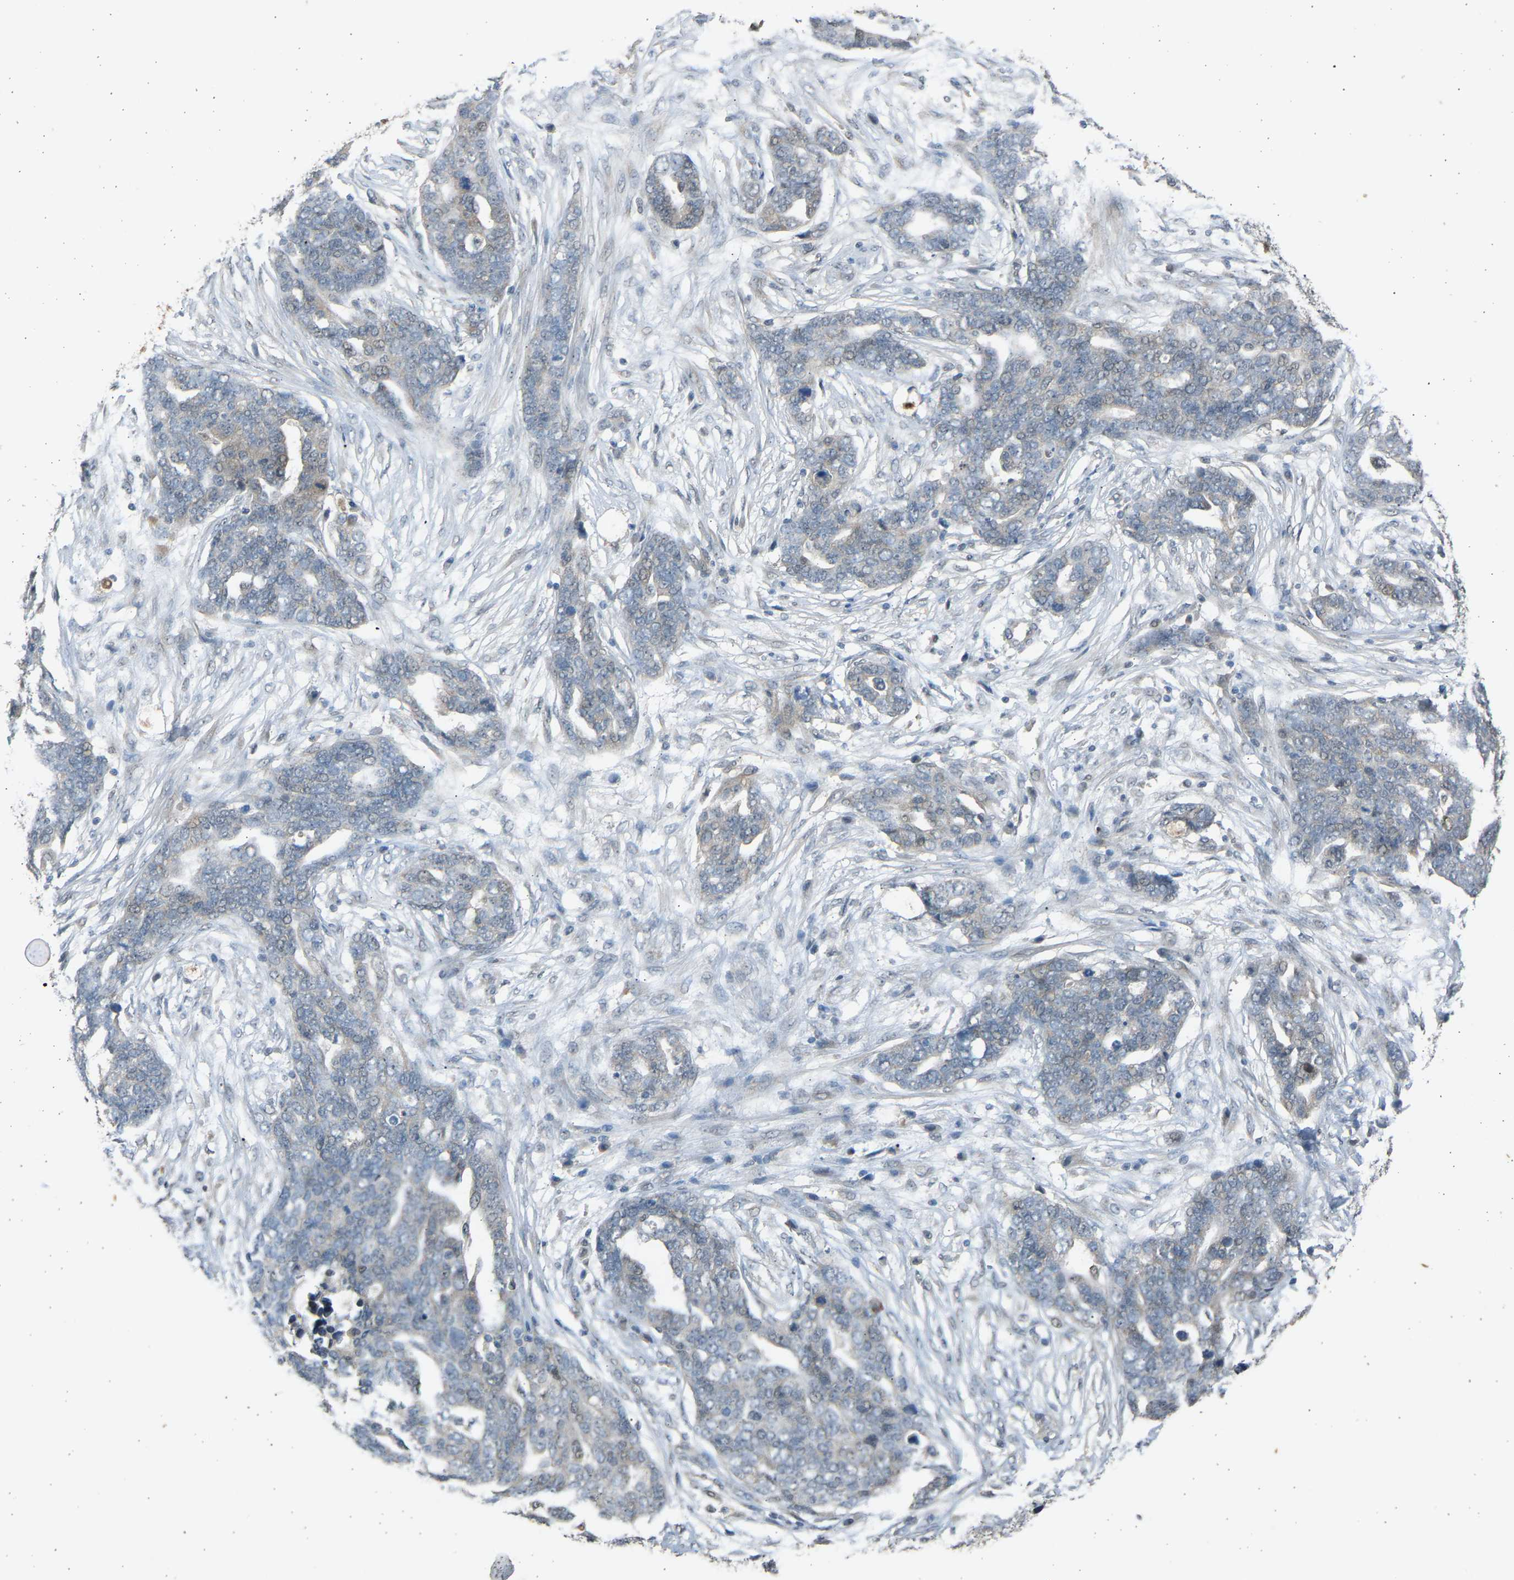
{"staining": {"intensity": "negative", "quantity": "none", "location": "none"}, "tissue": "ovarian cancer", "cell_type": "Tumor cells", "image_type": "cancer", "snomed": [{"axis": "morphology", "description": "Normal tissue, NOS"}, {"axis": "morphology", "description": "Cystadenocarcinoma, serous, NOS"}, {"axis": "topography", "description": "Fallopian tube"}, {"axis": "topography", "description": "Ovary"}], "caption": "IHC photomicrograph of neoplastic tissue: ovarian cancer (serous cystadenocarcinoma) stained with DAB (3,3'-diaminobenzidine) exhibits no significant protein expression in tumor cells.", "gene": "BIRC2", "patient": {"sex": "female", "age": 56}}